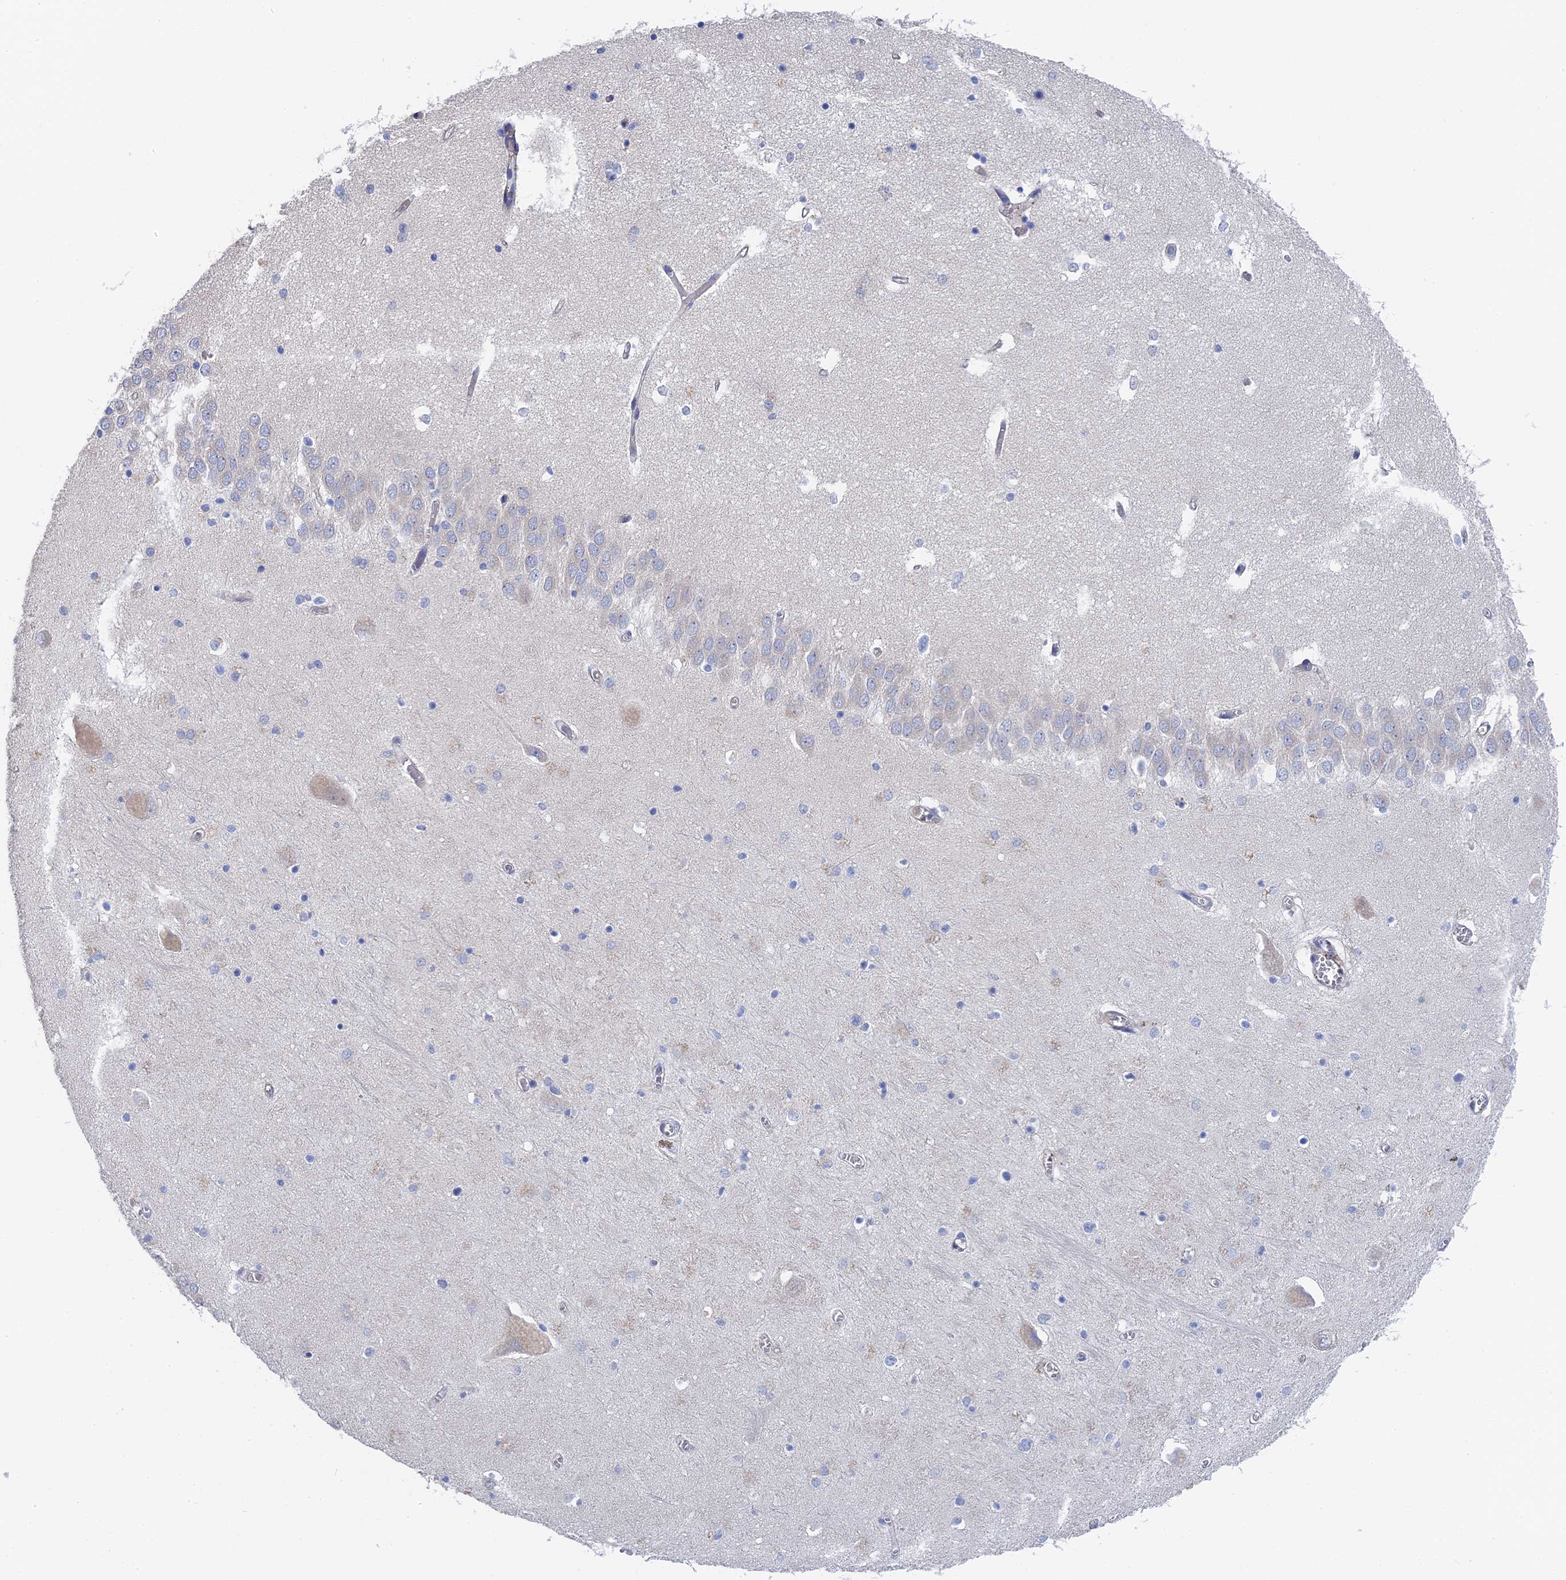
{"staining": {"intensity": "negative", "quantity": "none", "location": "none"}, "tissue": "hippocampus", "cell_type": "Glial cells", "image_type": "normal", "snomed": [{"axis": "morphology", "description": "Normal tissue, NOS"}, {"axis": "topography", "description": "Hippocampus"}], "caption": "Glial cells show no significant expression in unremarkable hippocampus. (DAB (3,3'-diaminobenzidine) IHC, high magnification).", "gene": "MTHFSD", "patient": {"sex": "male", "age": 70}}